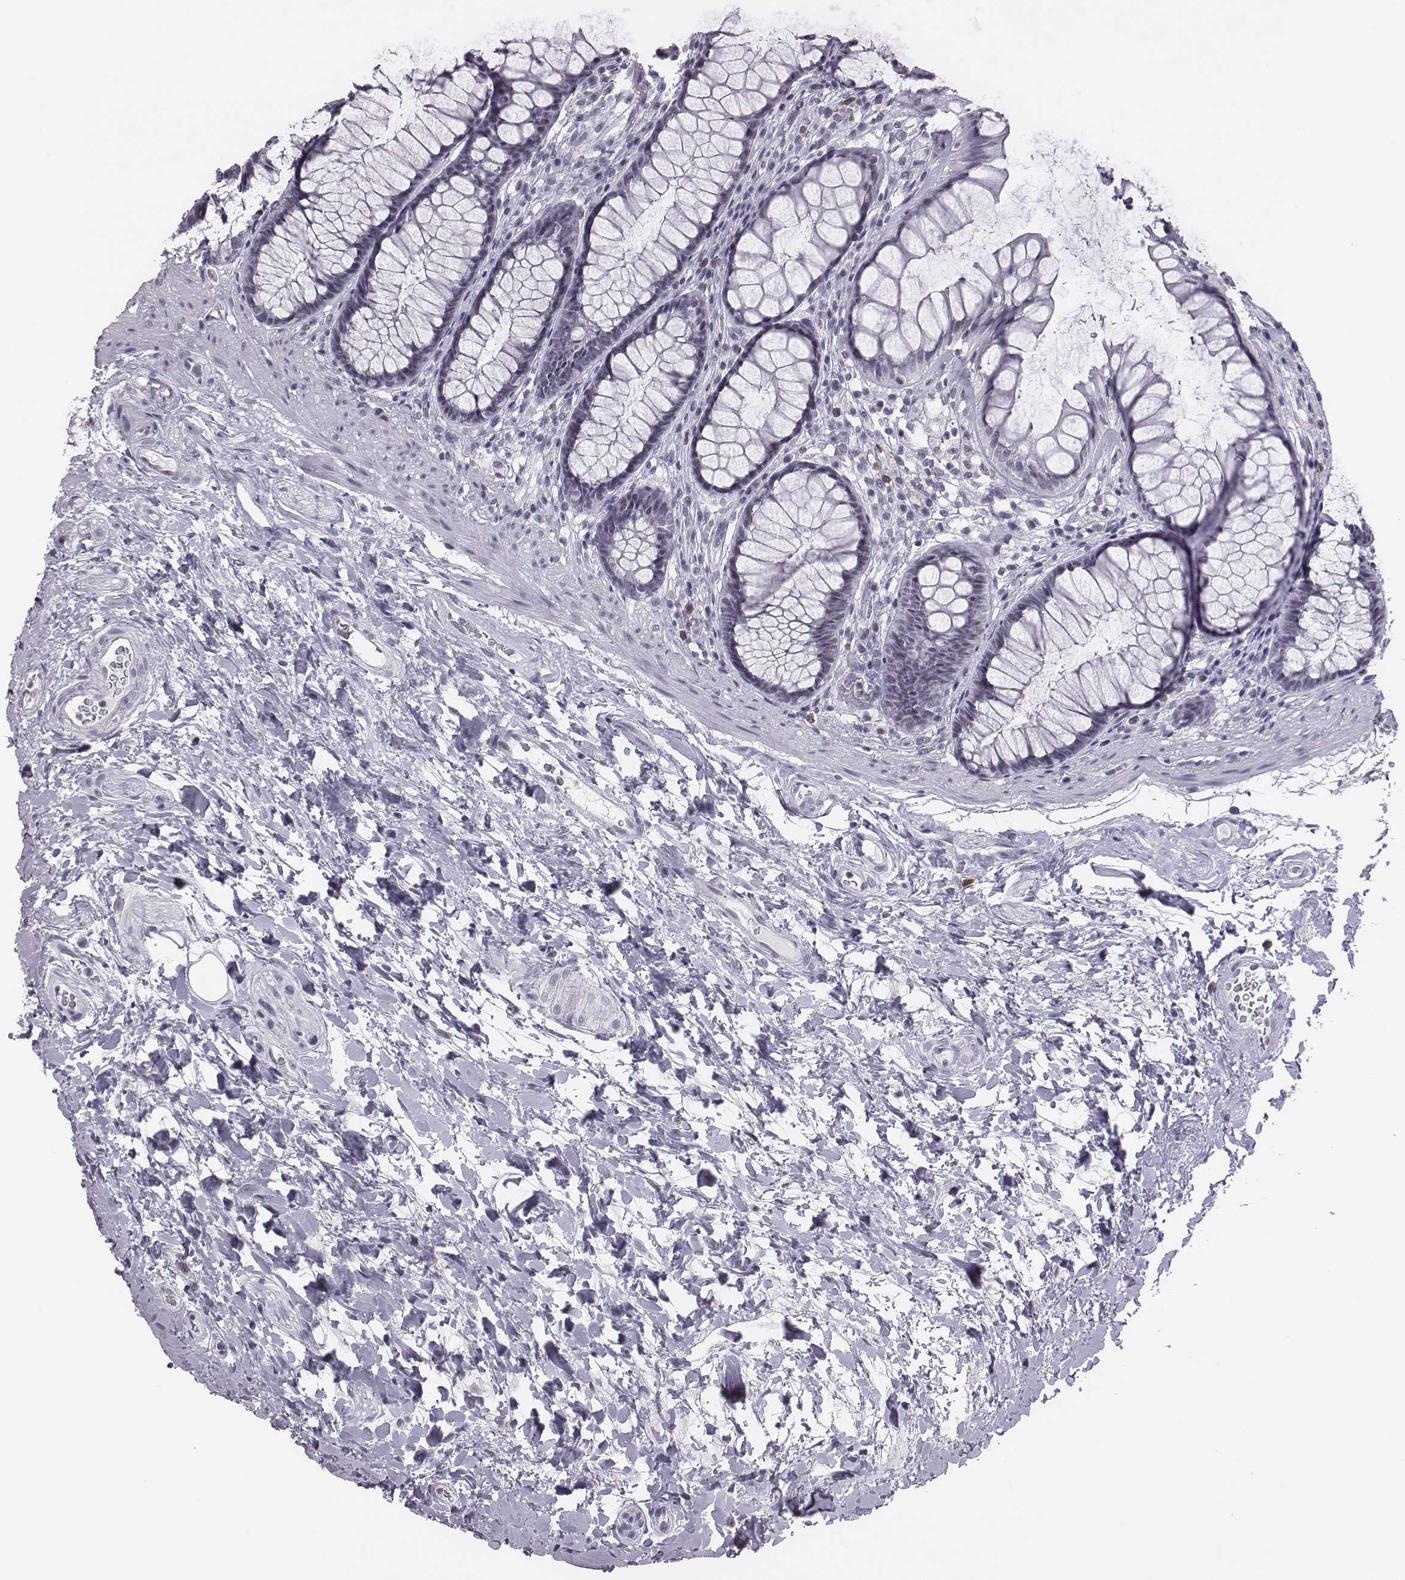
{"staining": {"intensity": "negative", "quantity": "none", "location": "none"}, "tissue": "rectum", "cell_type": "Glandular cells", "image_type": "normal", "snomed": [{"axis": "morphology", "description": "Normal tissue, NOS"}, {"axis": "topography", "description": "Rectum"}], "caption": "The immunohistochemistry (IHC) image has no significant staining in glandular cells of rectum. (DAB IHC, high magnification).", "gene": "ACOD1", "patient": {"sex": "male", "age": 72}}